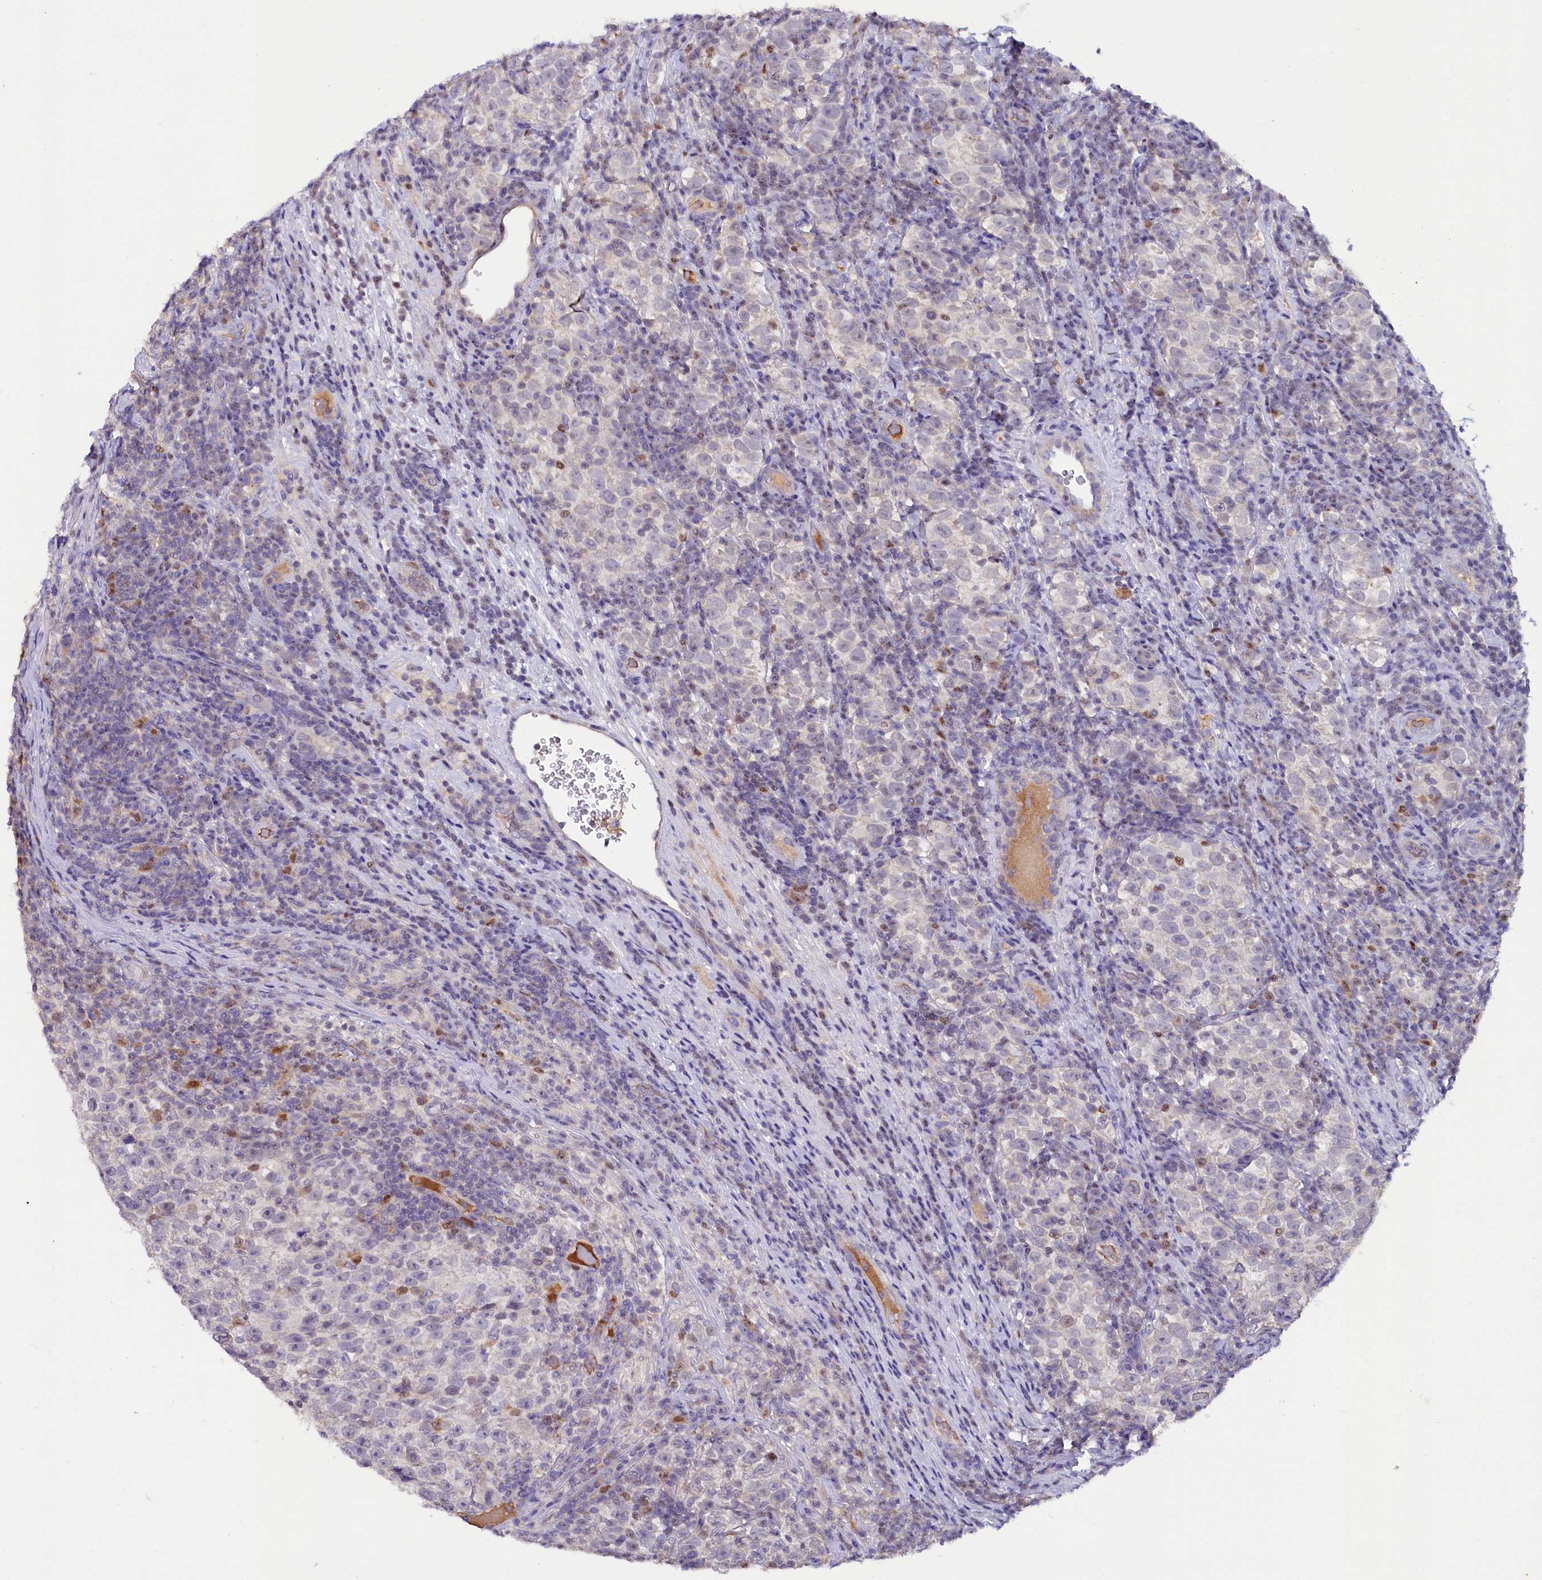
{"staining": {"intensity": "negative", "quantity": "none", "location": "none"}, "tissue": "testis cancer", "cell_type": "Tumor cells", "image_type": "cancer", "snomed": [{"axis": "morphology", "description": "Normal tissue, NOS"}, {"axis": "morphology", "description": "Seminoma, NOS"}, {"axis": "topography", "description": "Testis"}], "caption": "IHC of human testis cancer exhibits no positivity in tumor cells.", "gene": "FAM111B", "patient": {"sex": "male", "age": 43}}